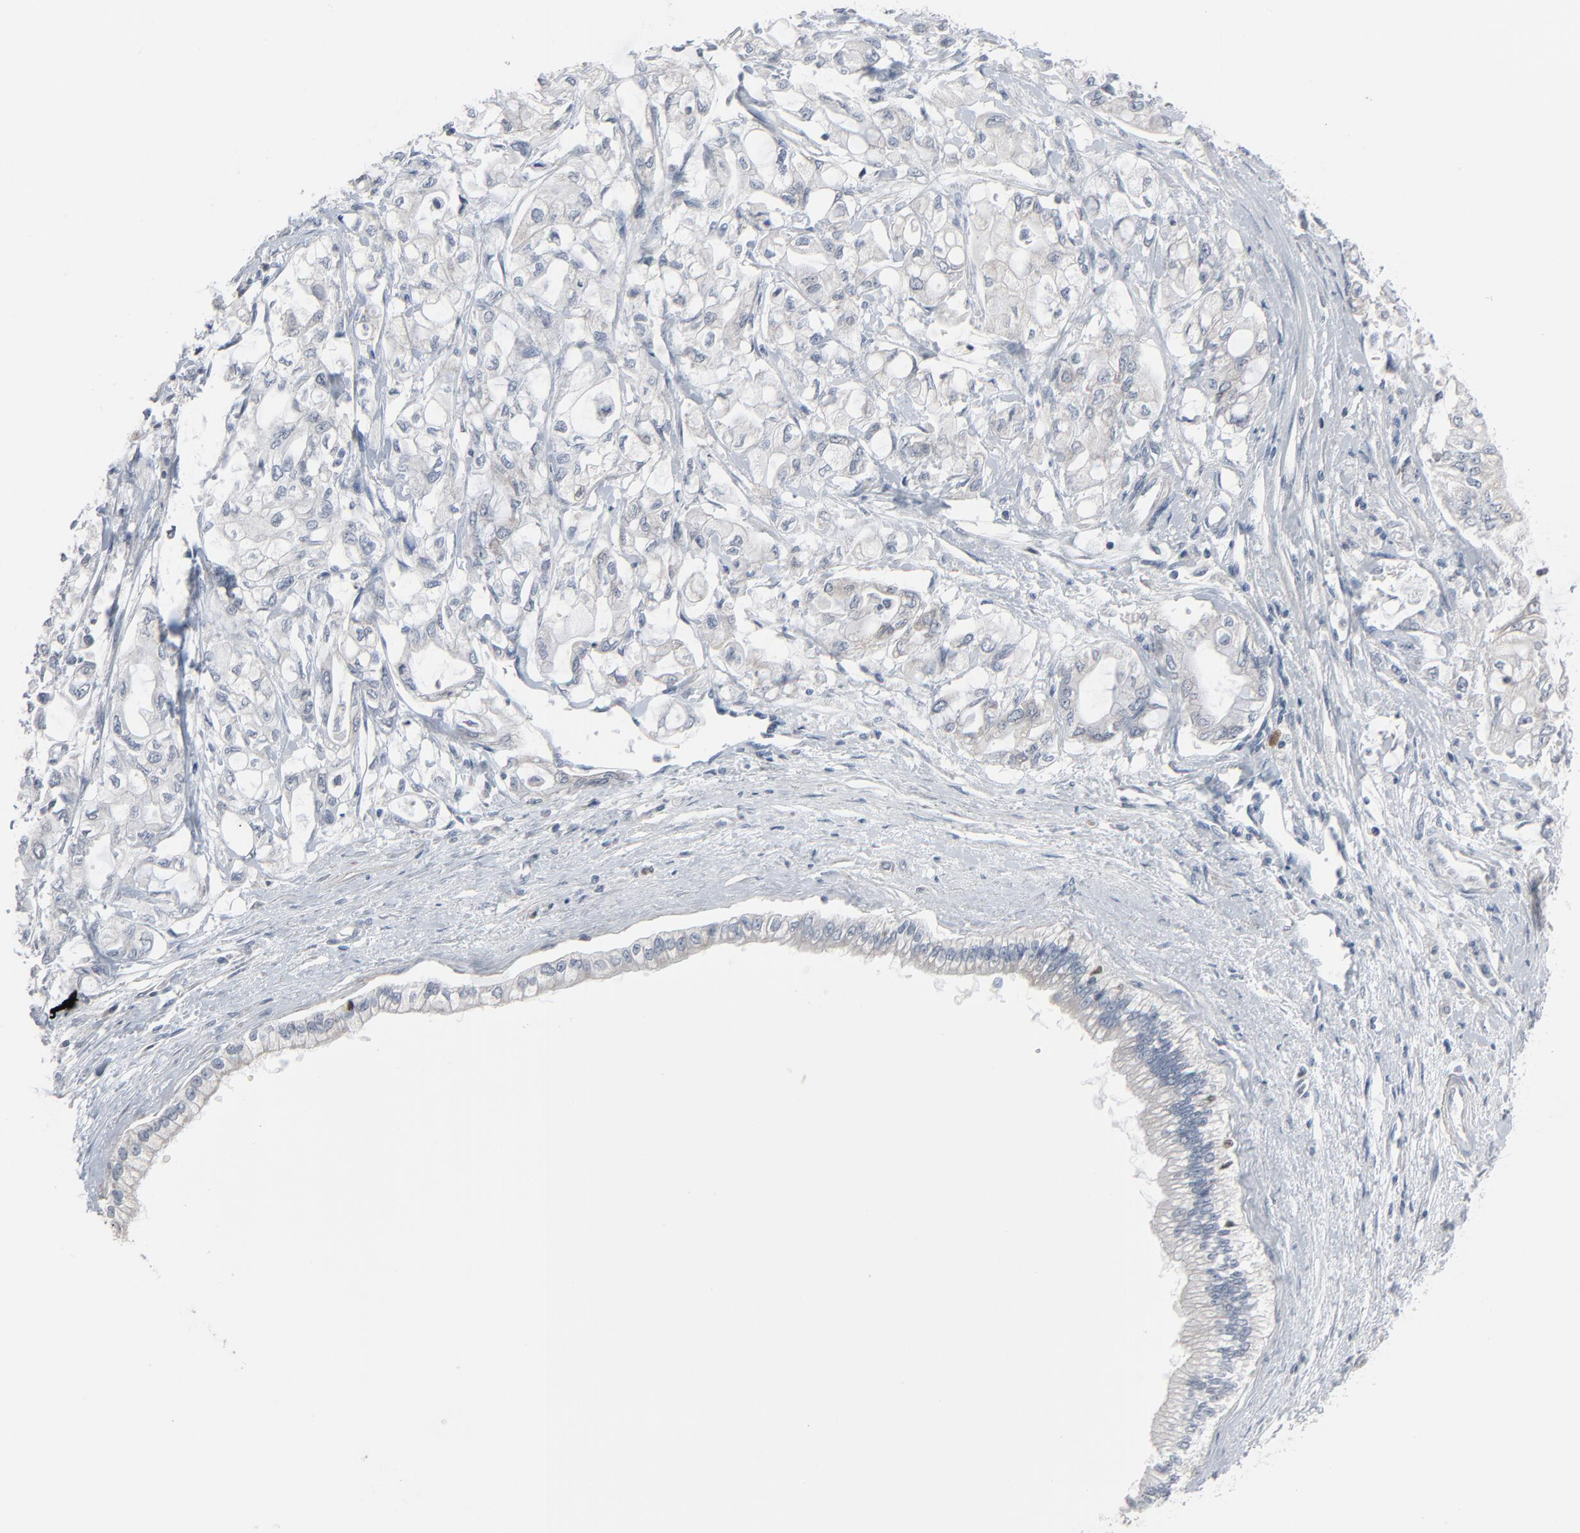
{"staining": {"intensity": "negative", "quantity": "none", "location": "none"}, "tissue": "pancreatic cancer", "cell_type": "Tumor cells", "image_type": "cancer", "snomed": [{"axis": "morphology", "description": "Adenocarcinoma, NOS"}, {"axis": "topography", "description": "Pancreas"}], "caption": "Tumor cells show no significant protein positivity in pancreatic adenocarcinoma.", "gene": "SAGE1", "patient": {"sex": "male", "age": 79}}